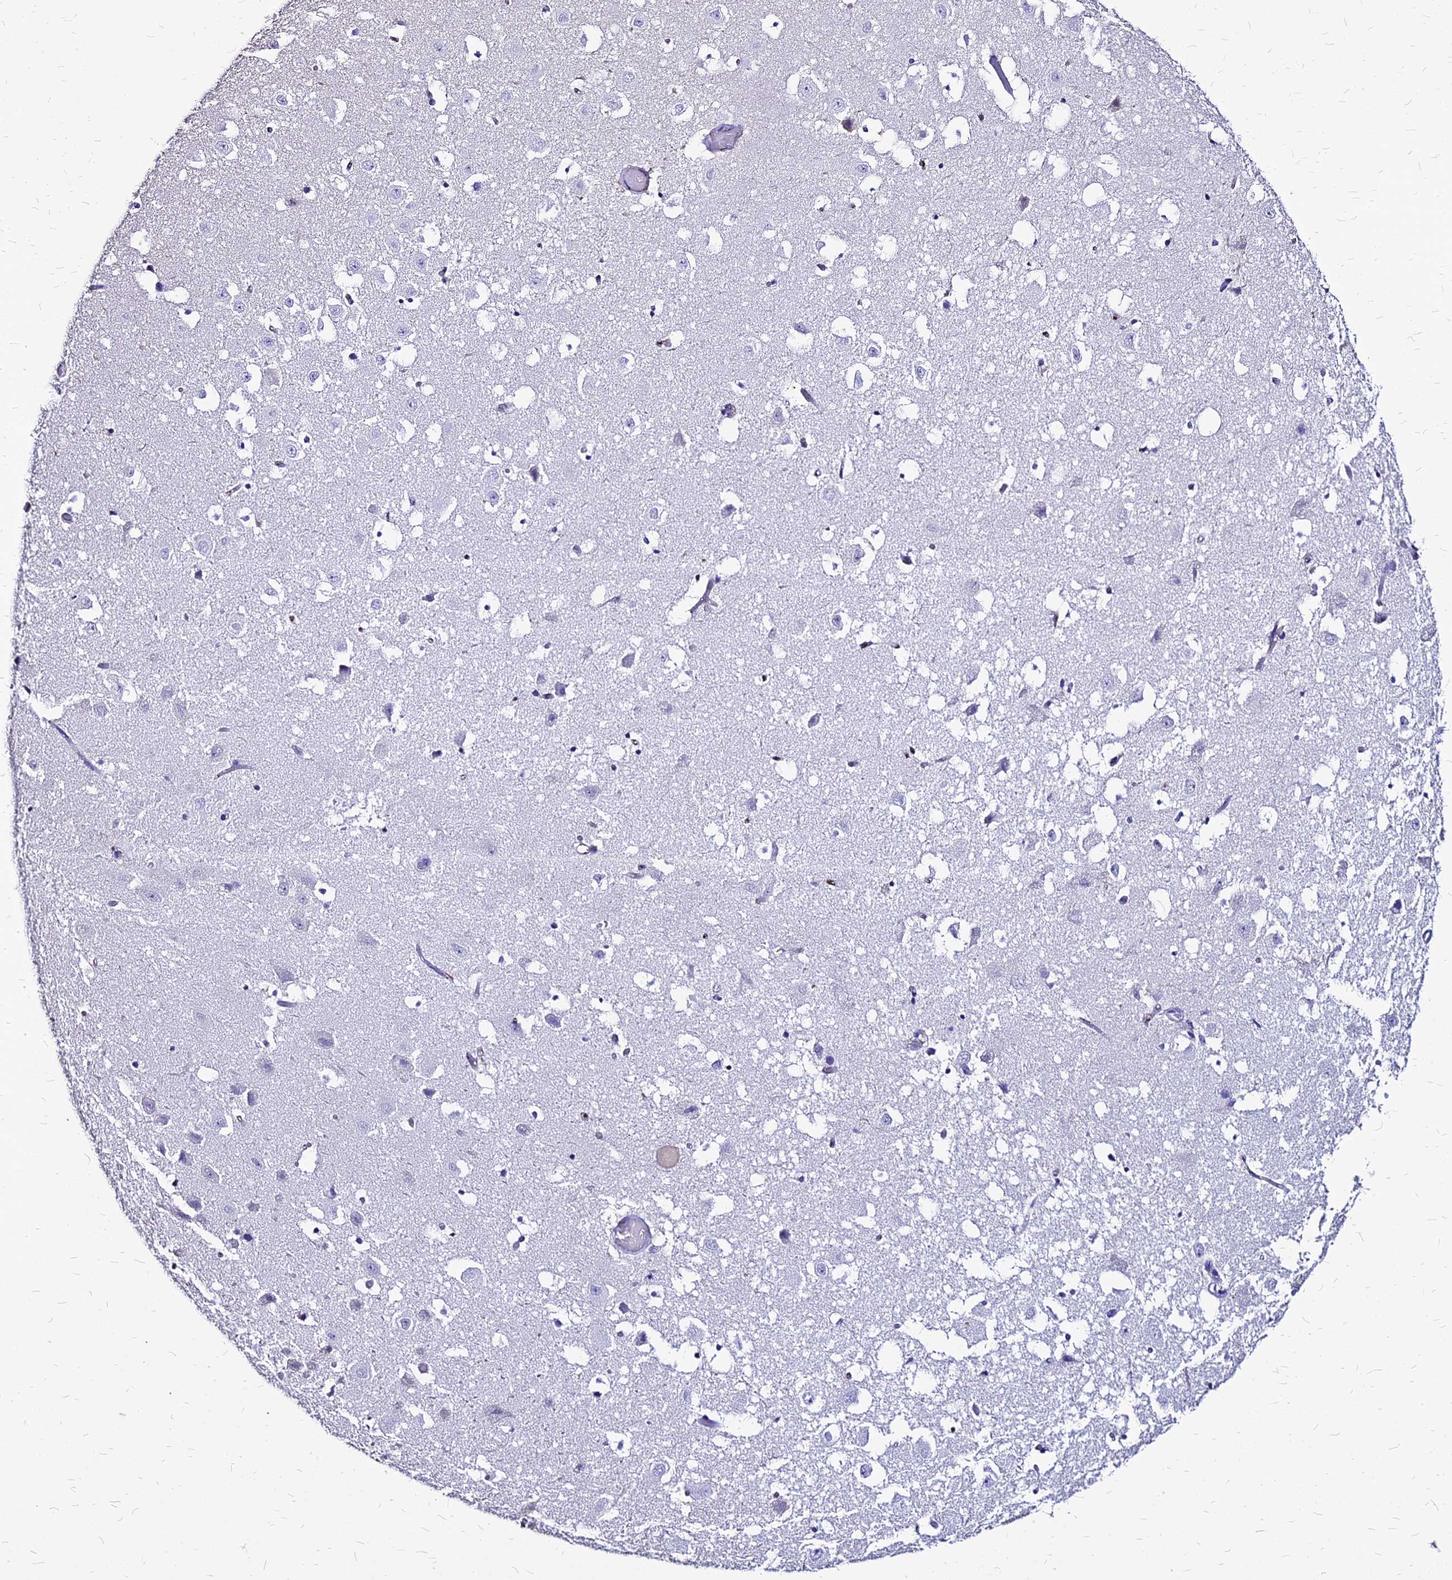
{"staining": {"intensity": "negative", "quantity": "none", "location": "none"}, "tissue": "hippocampus", "cell_type": "Glial cells", "image_type": "normal", "snomed": [{"axis": "morphology", "description": "Normal tissue, NOS"}, {"axis": "topography", "description": "Hippocampus"}], "caption": "Unremarkable hippocampus was stained to show a protein in brown. There is no significant positivity in glial cells.", "gene": "NME5", "patient": {"sex": "female", "age": 52}}